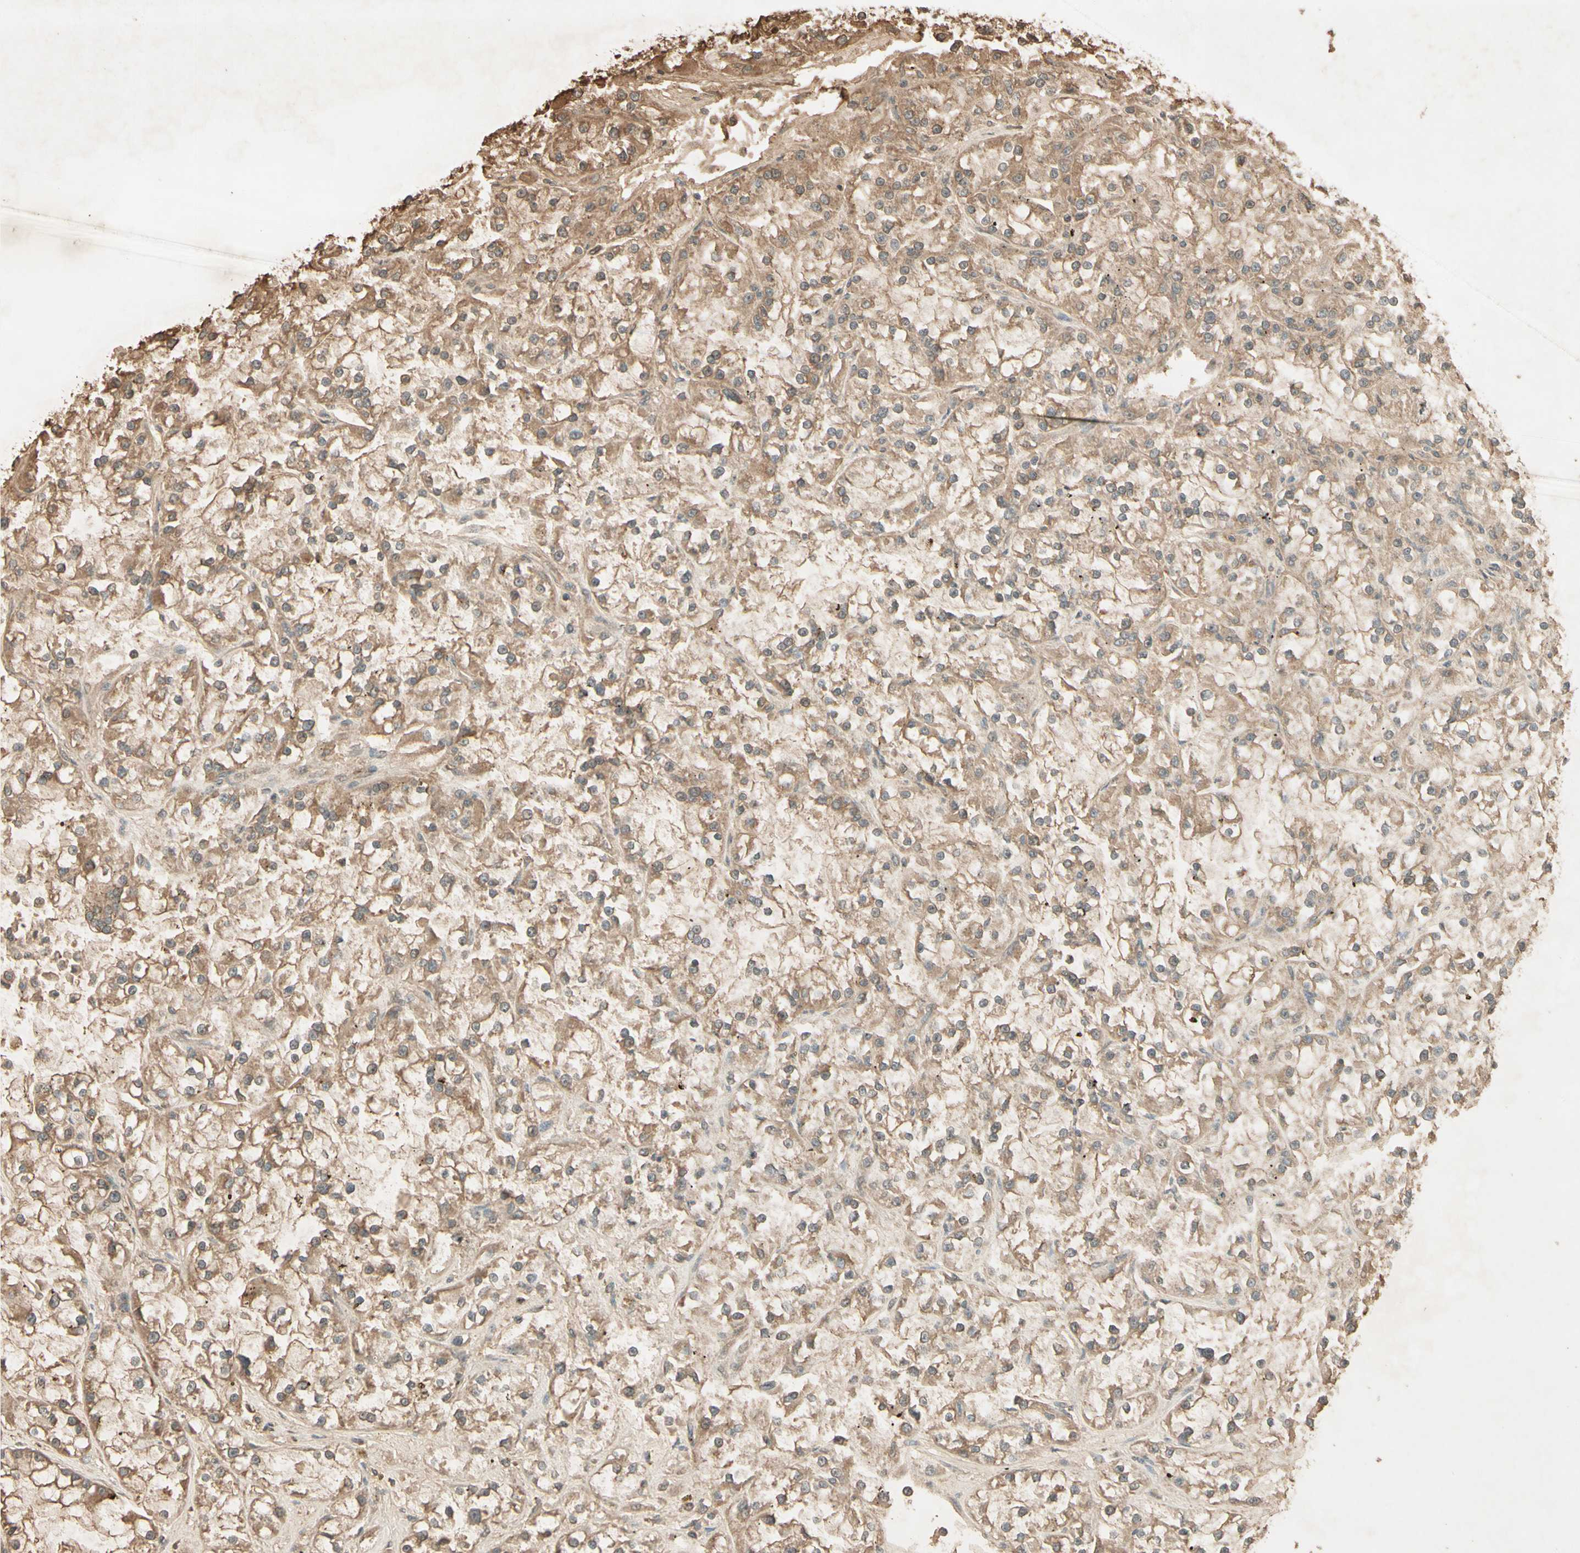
{"staining": {"intensity": "moderate", "quantity": ">75%", "location": "cytoplasmic/membranous"}, "tissue": "renal cancer", "cell_type": "Tumor cells", "image_type": "cancer", "snomed": [{"axis": "morphology", "description": "Adenocarcinoma, NOS"}, {"axis": "topography", "description": "Kidney"}], "caption": "Moderate cytoplasmic/membranous protein staining is seen in approximately >75% of tumor cells in renal cancer. The staining was performed using DAB, with brown indicating positive protein expression. Nuclei are stained blue with hematoxylin.", "gene": "SMAD9", "patient": {"sex": "female", "age": 52}}